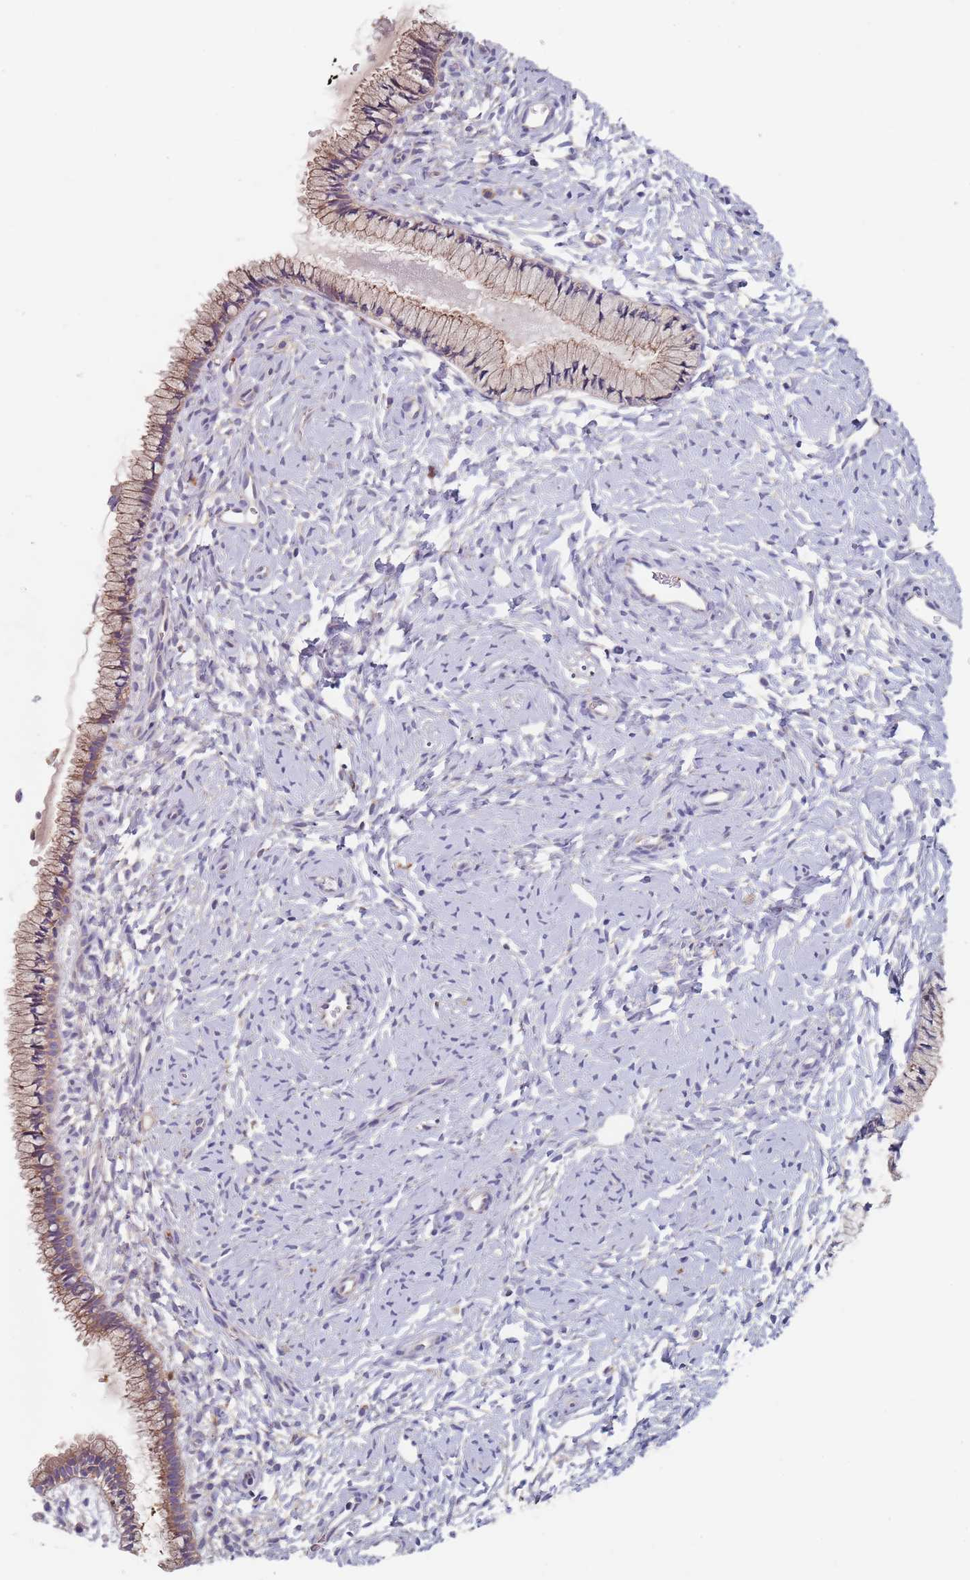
{"staining": {"intensity": "moderate", "quantity": "25%-75%", "location": "cytoplasmic/membranous"}, "tissue": "cervix", "cell_type": "Glandular cells", "image_type": "normal", "snomed": [{"axis": "morphology", "description": "Normal tissue, NOS"}, {"axis": "topography", "description": "Cervix"}], "caption": "A photomicrograph showing moderate cytoplasmic/membranous positivity in approximately 25%-75% of glandular cells in benign cervix, as visualized by brown immunohistochemical staining.", "gene": "DCUN1D3", "patient": {"sex": "female", "age": 33}}